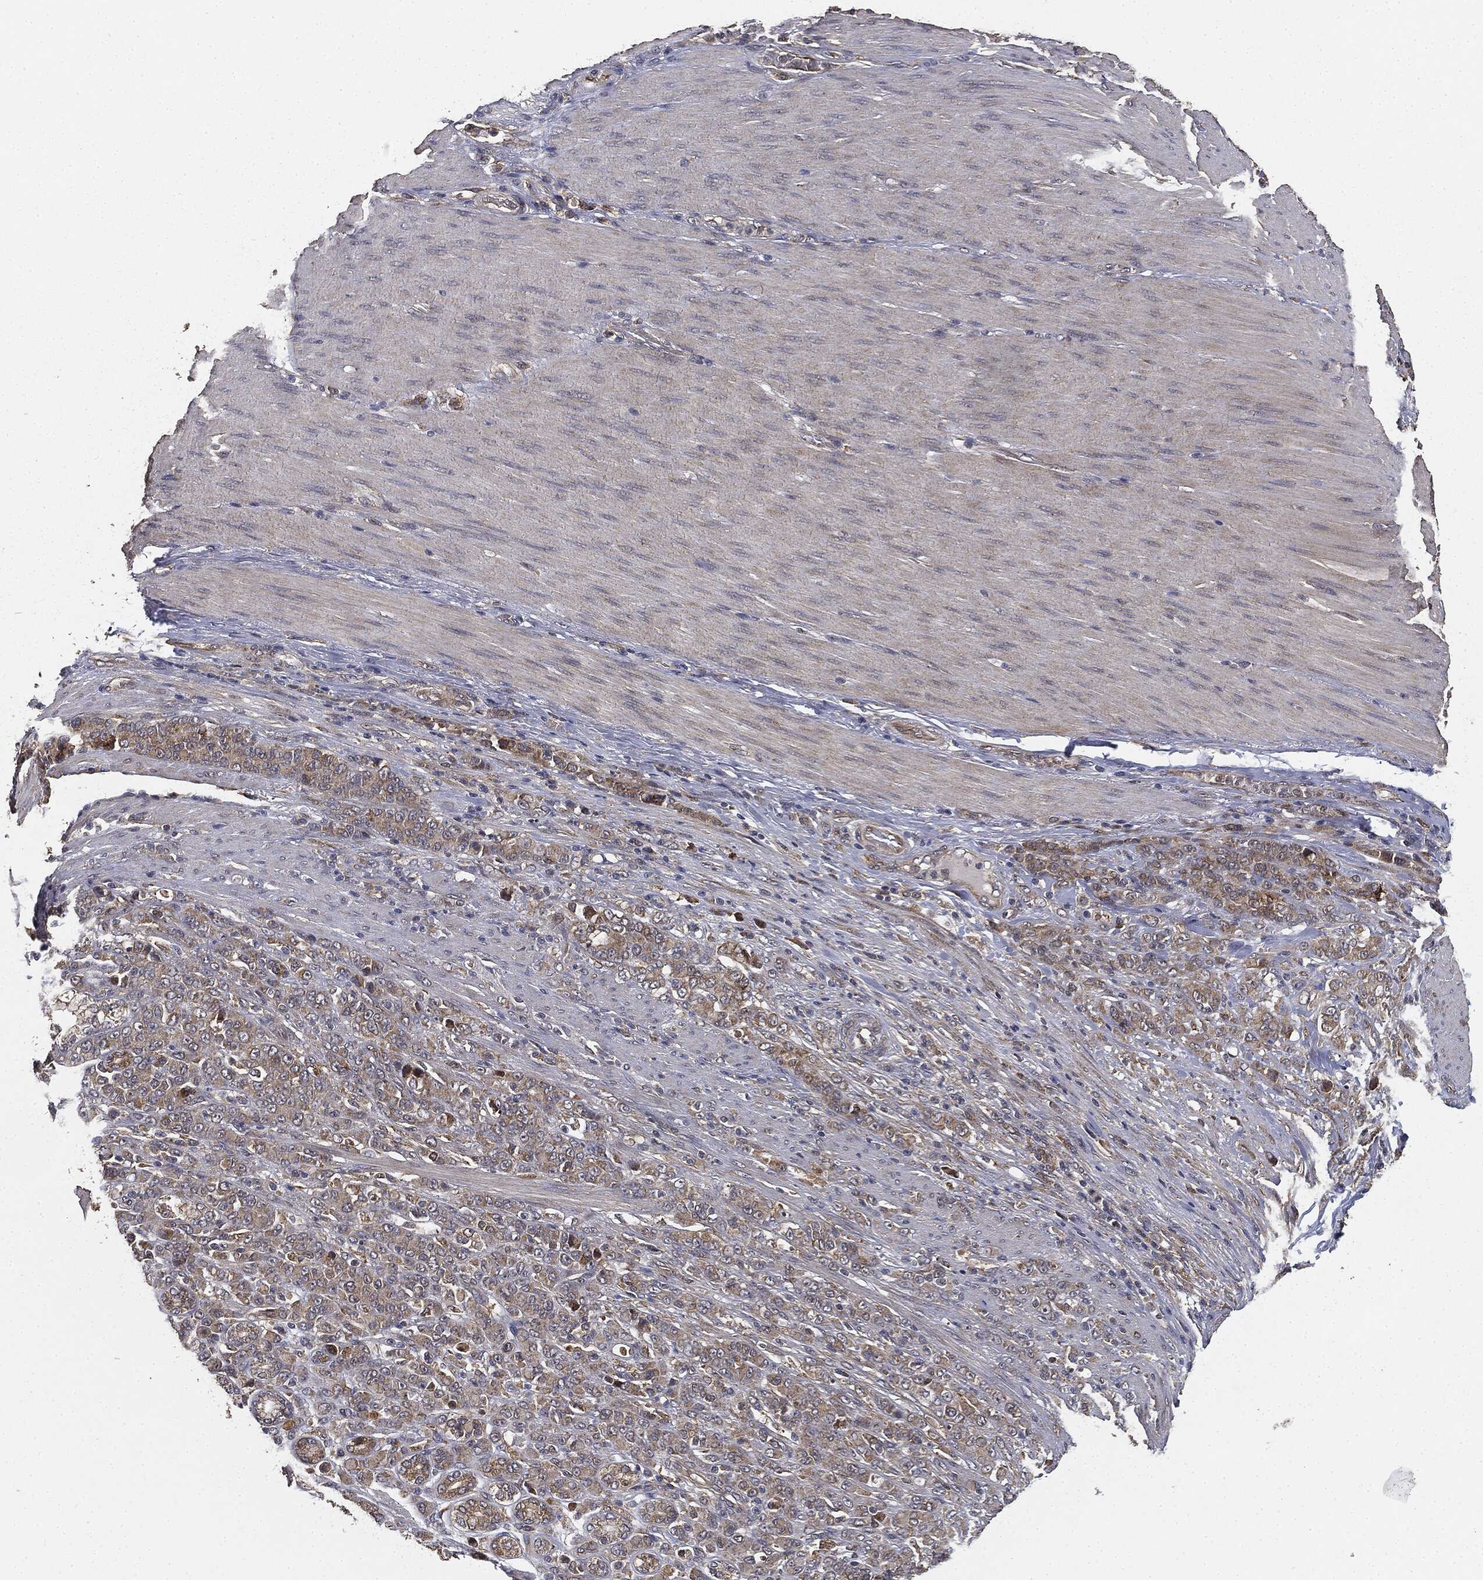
{"staining": {"intensity": "weak", "quantity": ">75%", "location": "cytoplasmic/membranous"}, "tissue": "stomach cancer", "cell_type": "Tumor cells", "image_type": "cancer", "snomed": [{"axis": "morphology", "description": "Normal tissue, NOS"}, {"axis": "morphology", "description": "Adenocarcinoma, NOS"}, {"axis": "topography", "description": "Stomach"}], "caption": "Stomach cancer was stained to show a protein in brown. There is low levels of weak cytoplasmic/membranous expression in approximately >75% of tumor cells.", "gene": "MIER2", "patient": {"sex": "female", "age": 79}}